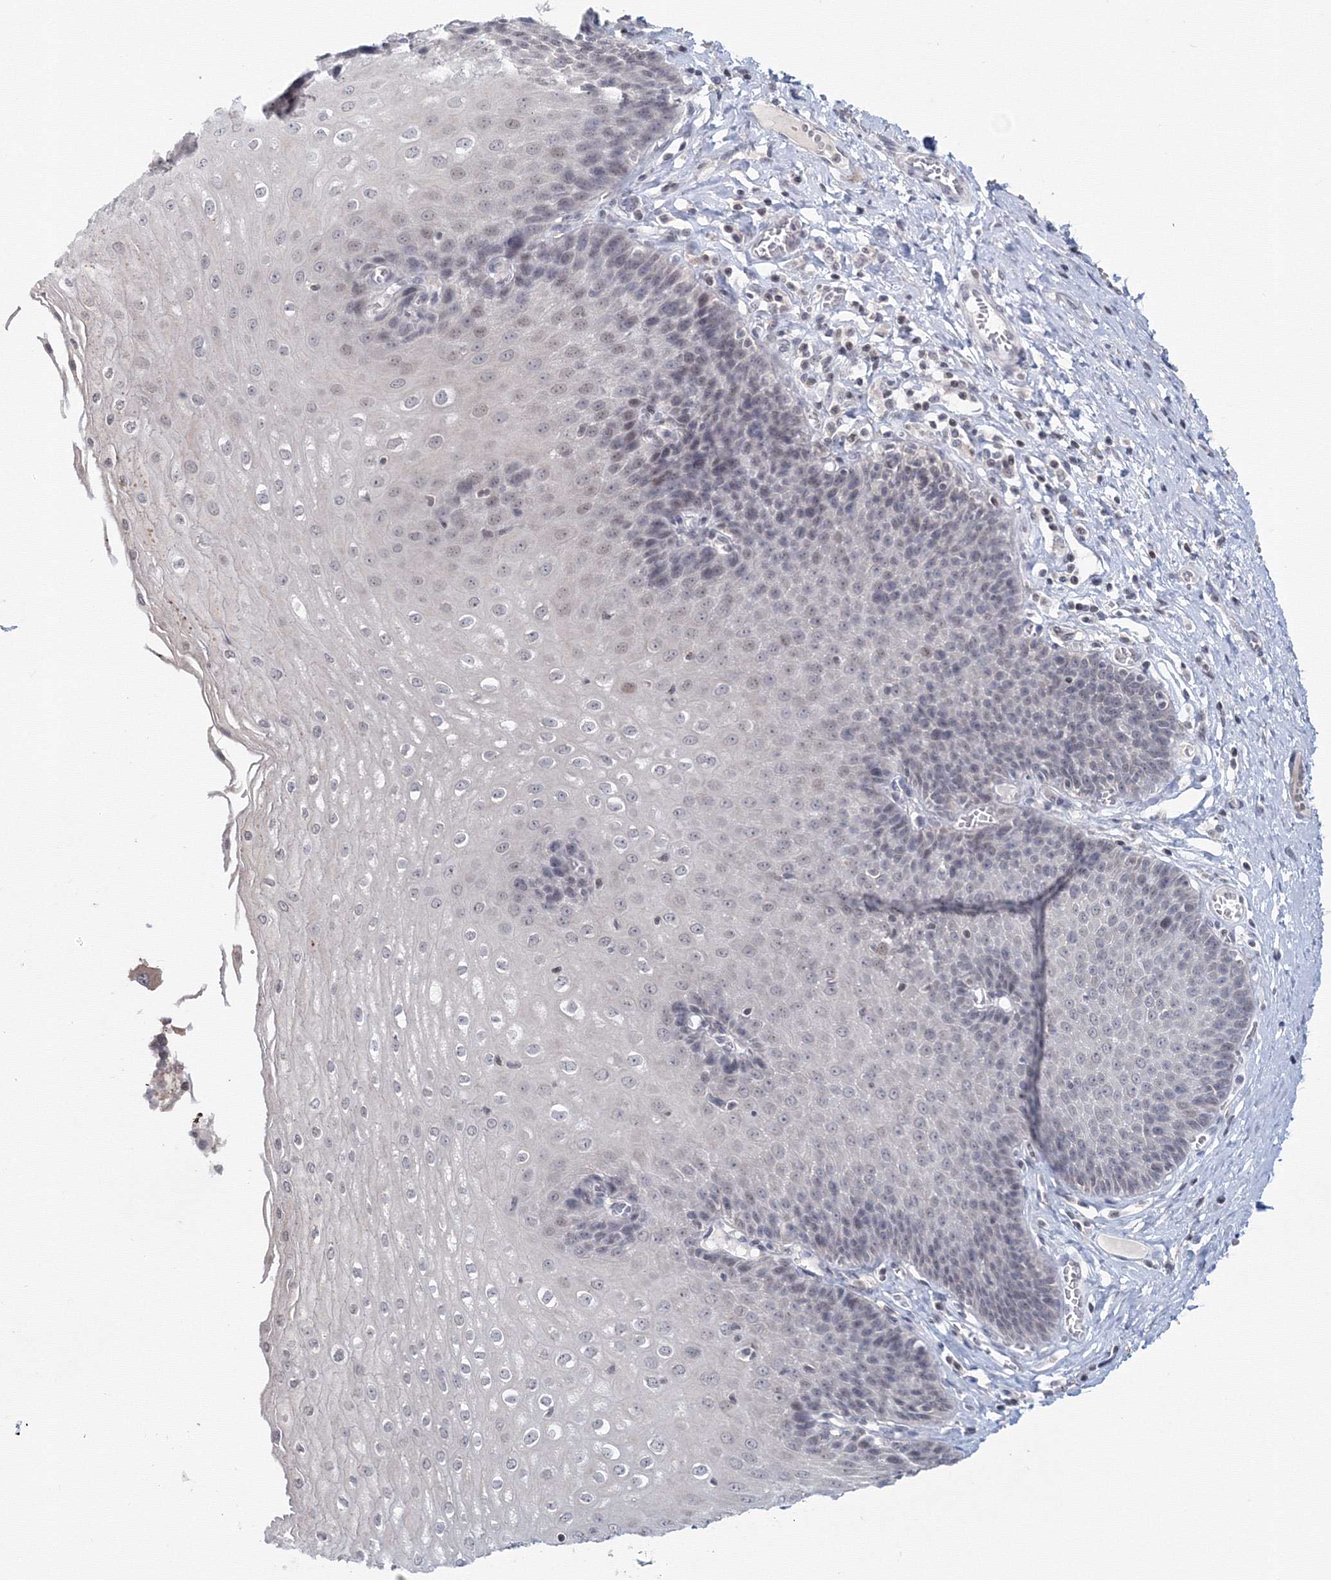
{"staining": {"intensity": "weak", "quantity": "<25%", "location": "nuclear"}, "tissue": "esophagus", "cell_type": "Squamous epithelial cells", "image_type": "normal", "snomed": [{"axis": "morphology", "description": "Normal tissue, NOS"}, {"axis": "topography", "description": "Esophagus"}], "caption": "Squamous epithelial cells show no significant protein expression in normal esophagus.", "gene": "SLC7A7", "patient": {"sex": "male", "age": 60}}